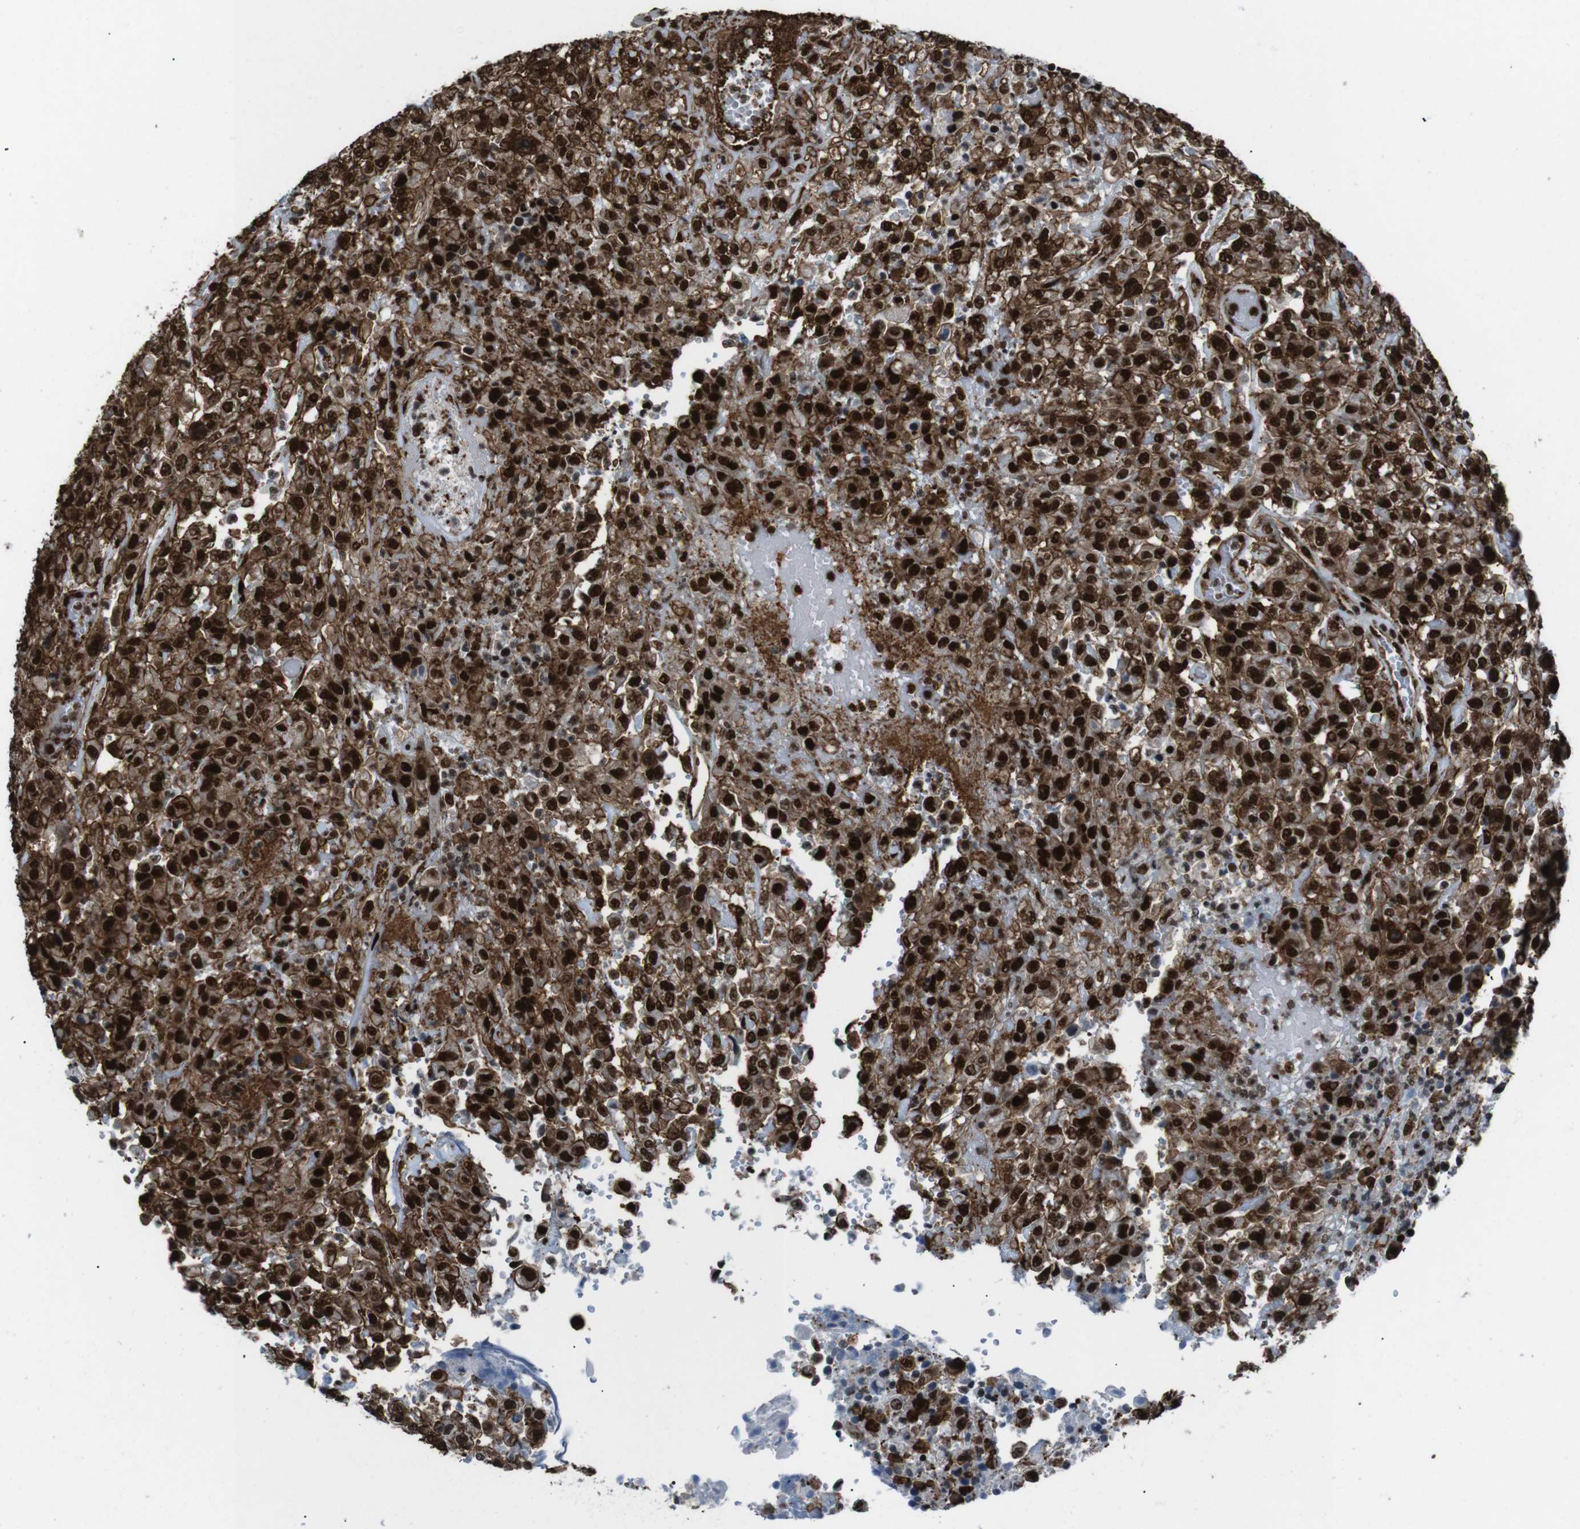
{"staining": {"intensity": "strong", "quantity": ">75%", "location": "cytoplasmic/membranous,nuclear"}, "tissue": "urothelial cancer", "cell_type": "Tumor cells", "image_type": "cancer", "snomed": [{"axis": "morphology", "description": "Urothelial carcinoma, High grade"}, {"axis": "topography", "description": "Urinary bladder"}], "caption": "Protein expression analysis of human urothelial cancer reveals strong cytoplasmic/membranous and nuclear positivity in about >75% of tumor cells. The protein is shown in brown color, while the nuclei are stained blue.", "gene": "HNRNPU", "patient": {"sex": "male", "age": 46}}